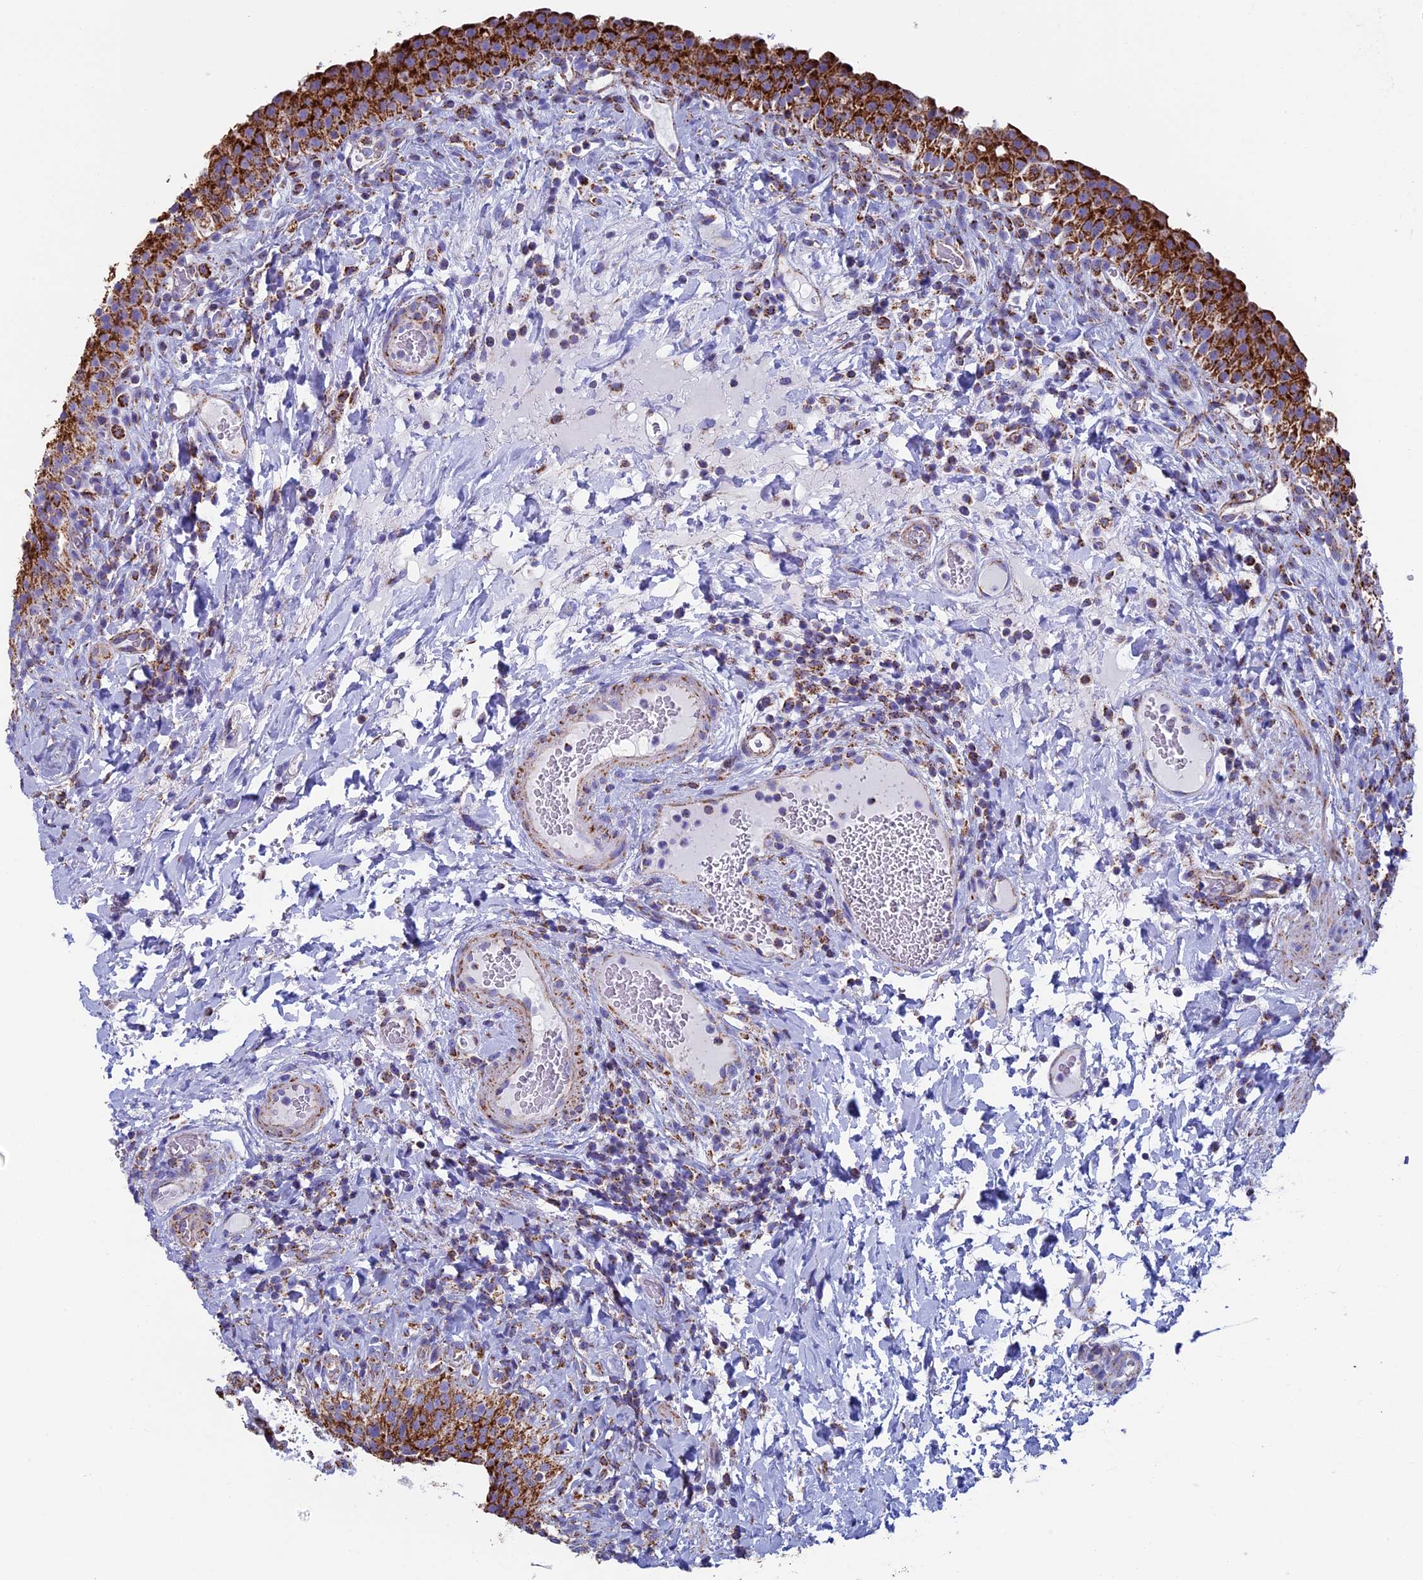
{"staining": {"intensity": "strong", "quantity": ">75%", "location": "cytoplasmic/membranous"}, "tissue": "urinary bladder", "cell_type": "Urothelial cells", "image_type": "normal", "snomed": [{"axis": "morphology", "description": "Normal tissue, NOS"}, {"axis": "morphology", "description": "Inflammation, NOS"}, {"axis": "topography", "description": "Urinary bladder"}], "caption": "This is a micrograph of immunohistochemistry (IHC) staining of unremarkable urinary bladder, which shows strong staining in the cytoplasmic/membranous of urothelial cells.", "gene": "UQCRFS1", "patient": {"sex": "male", "age": 64}}